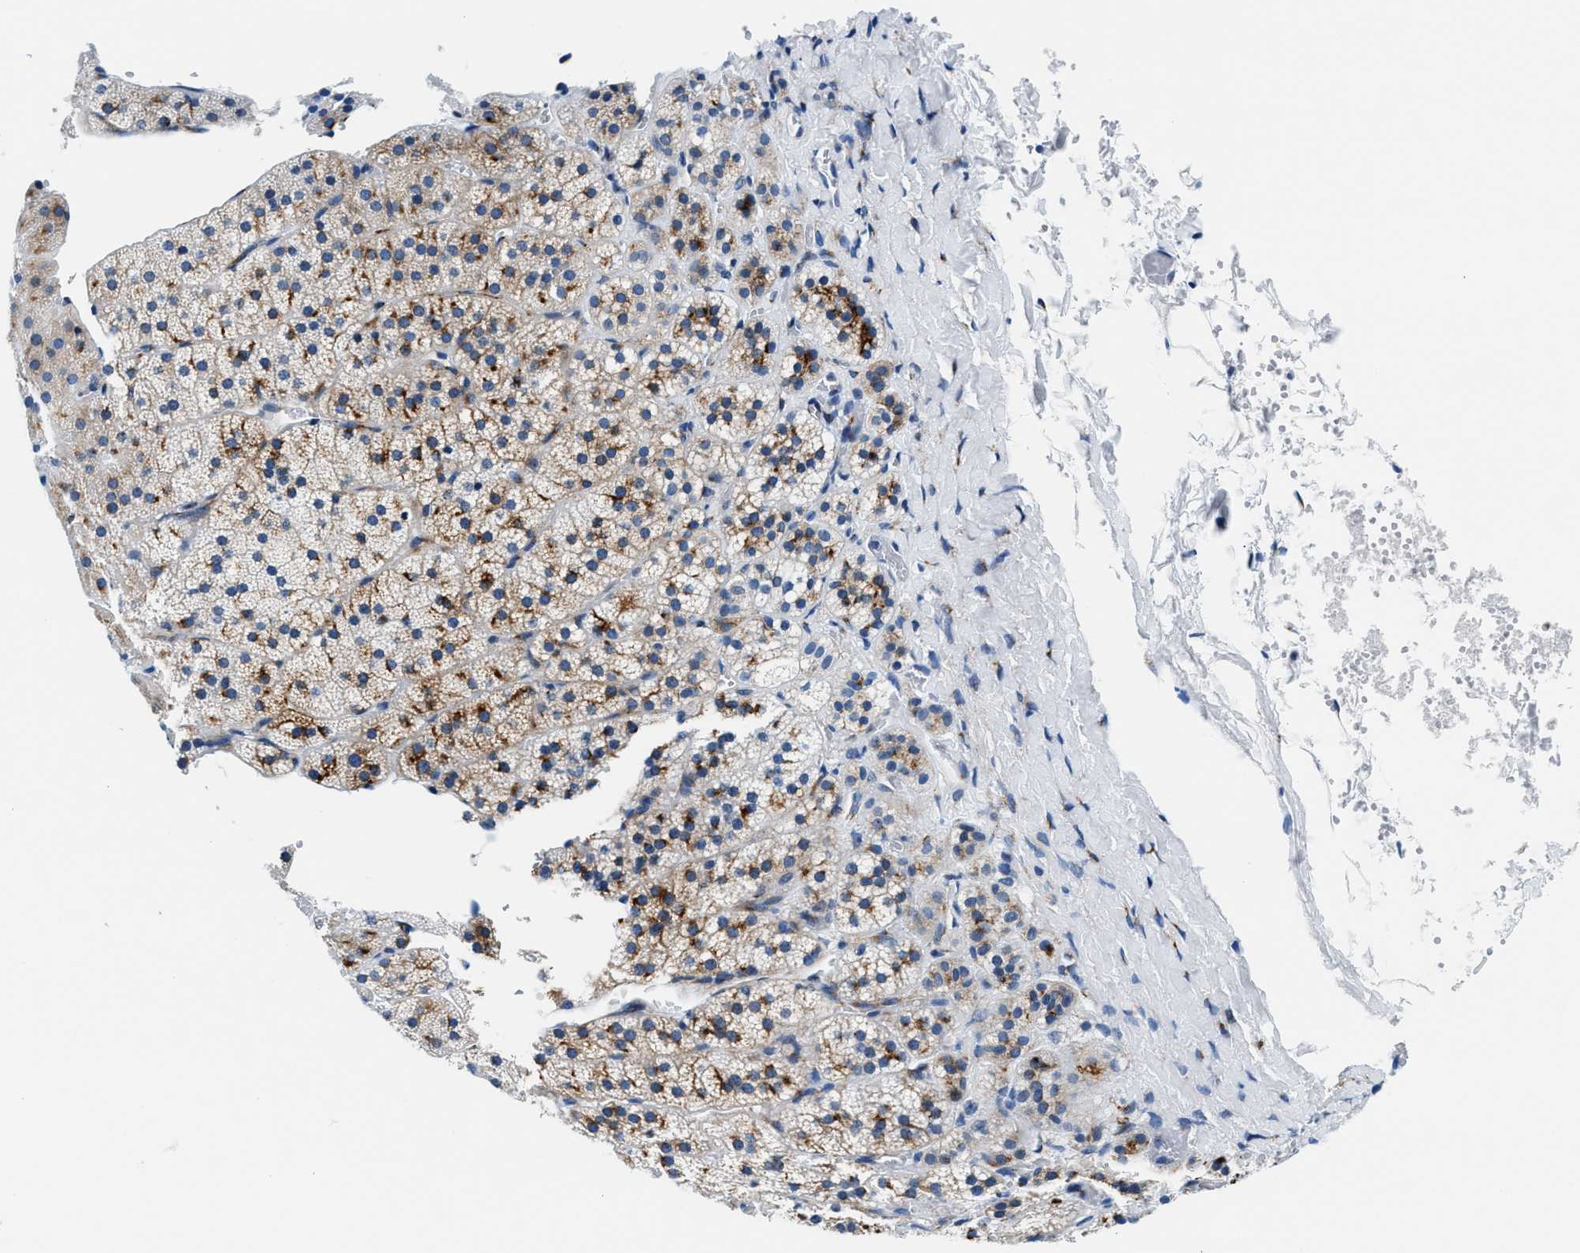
{"staining": {"intensity": "moderate", "quantity": ">75%", "location": "cytoplasmic/membranous"}, "tissue": "adrenal gland", "cell_type": "Glandular cells", "image_type": "normal", "snomed": [{"axis": "morphology", "description": "Normal tissue, NOS"}, {"axis": "topography", "description": "Adrenal gland"}], "caption": "Immunohistochemistry of benign adrenal gland shows medium levels of moderate cytoplasmic/membranous expression in approximately >75% of glandular cells.", "gene": "VPS53", "patient": {"sex": "female", "age": 44}}